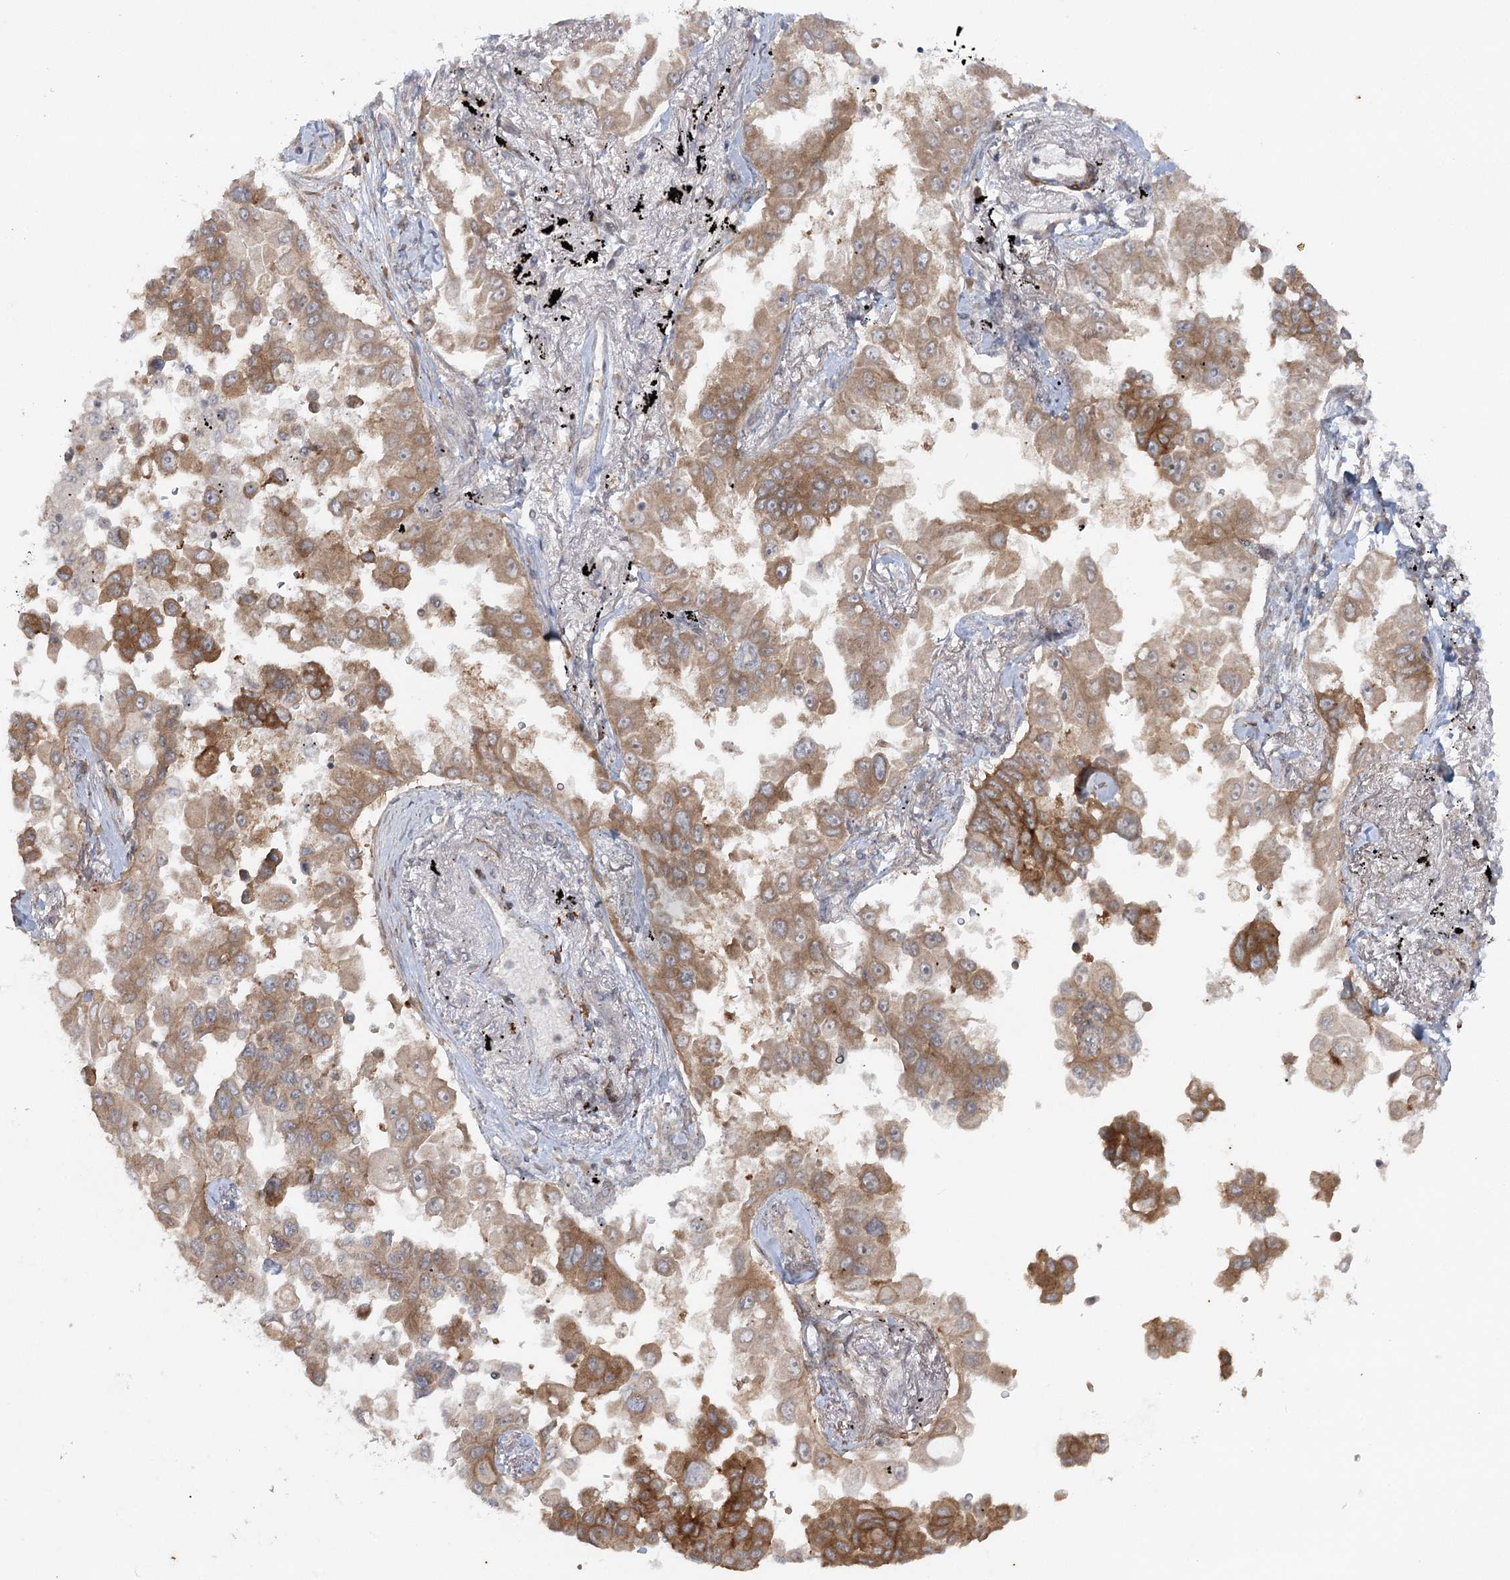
{"staining": {"intensity": "moderate", "quantity": ">75%", "location": "cytoplasmic/membranous"}, "tissue": "lung cancer", "cell_type": "Tumor cells", "image_type": "cancer", "snomed": [{"axis": "morphology", "description": "Adenocarcinoma, NOS"}, {"axis": "topography", "description": "Lung"}], "caption": "Protein analysis of lung cancer (adenocarcinoma) tissue exhibits moderate cytoplasmic/membranous expression in approximately >75% of tumor cells.", "gene": "SH2D3A", "patient": {"sex": "female", "age": 67}}